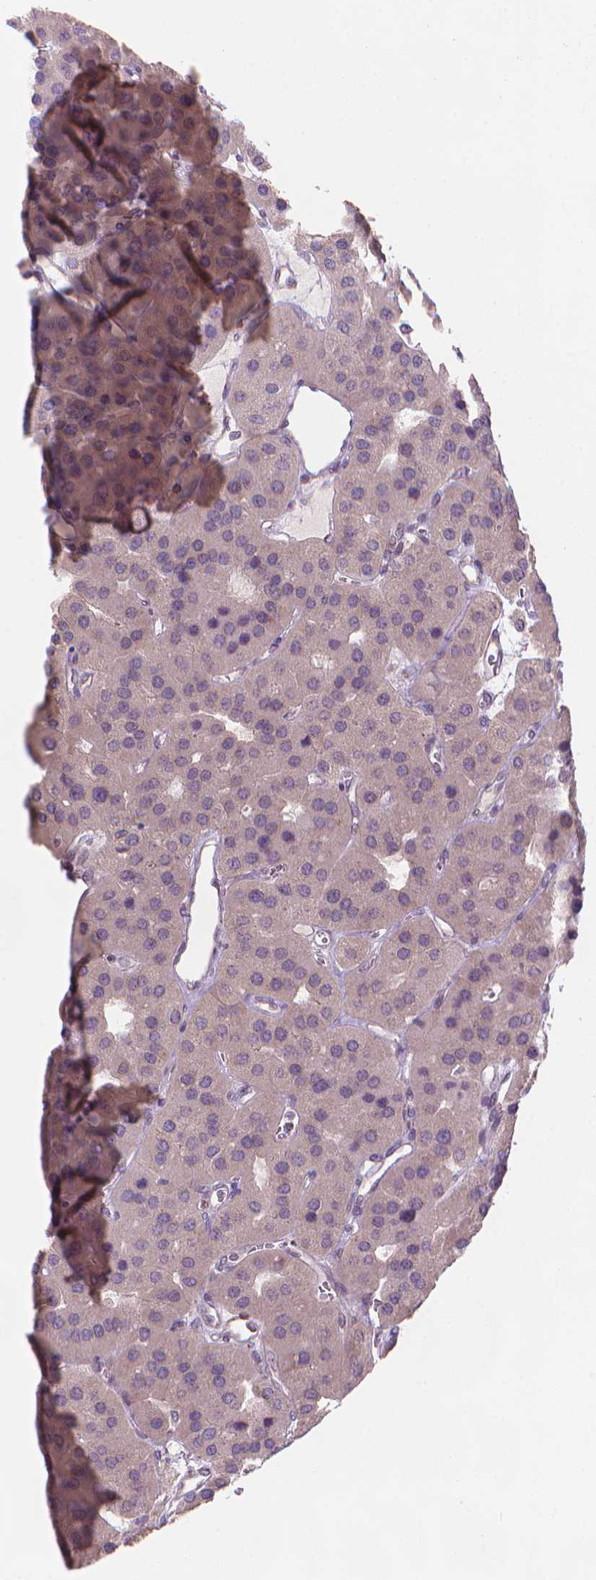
{"staining": {"intensity": "negative", "quantity": "none", "location": "none"}, "tissue": "parathyroid gland", "cell_type": "Glandular cells", "image_type": "normal", "snomed": [{"axis": "morphology", "description": "Normal tissue, NOS"}, {"axis": "morphology", "description": "Adenoma, NOS"}, {"axis": "topography", "description": "Parathyroid gland"}], "caption": "DAB (3,3'-diaminobenzidine) immunohistochemical staining of normal human parathyroid gland displays no significant expression in glandular cells.", "gene": "IFFO1", "patient": {"sex": "female", "age": 86}}